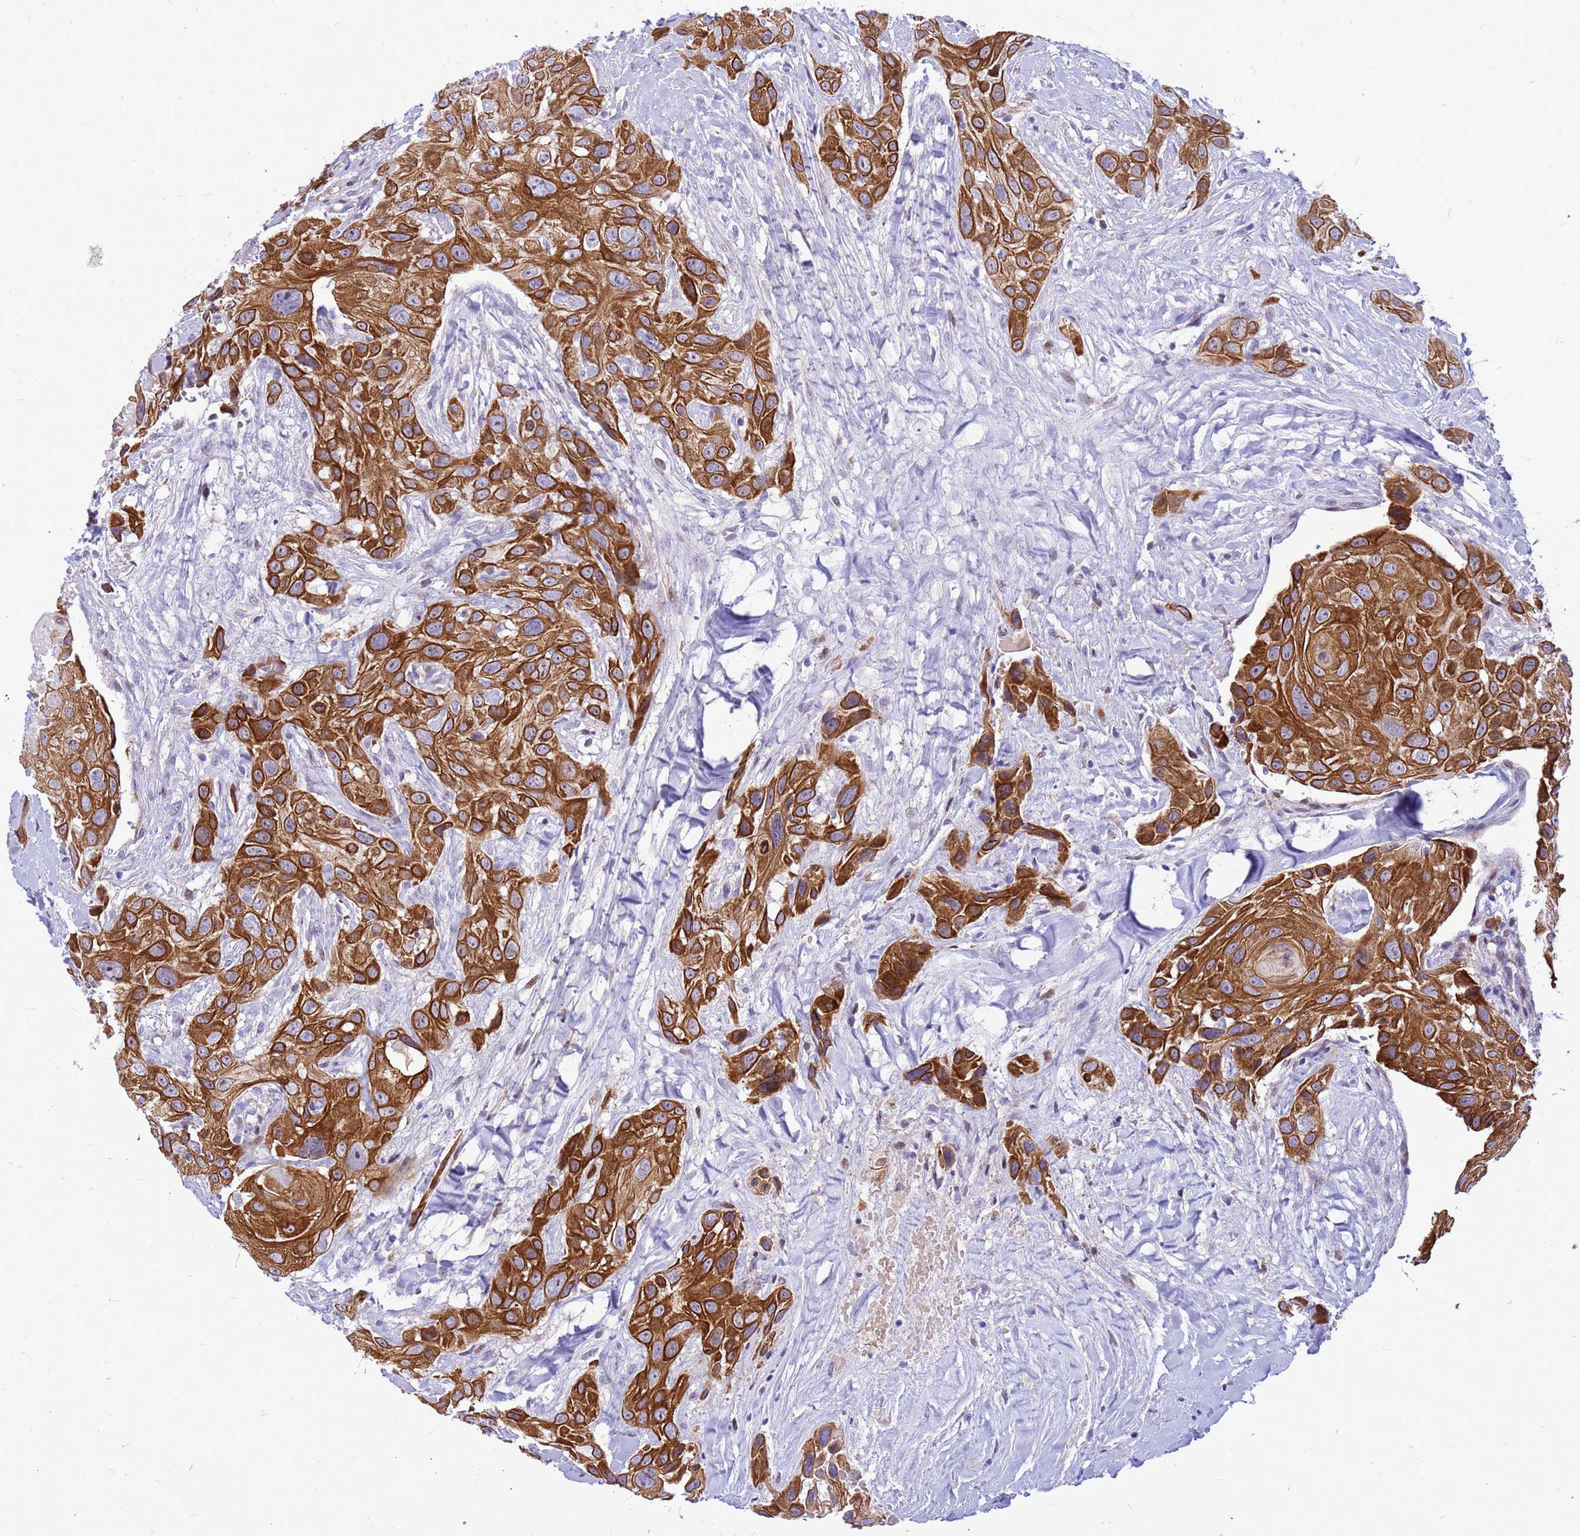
{"staining": {"intensity": "strong", "quantity": ">75%", "location": "cytoplasmic/membranous"}, "tissue": "head and neck cancer", "cell_type": "Tumor cells", "image_type": "cancer", "snomed": [{"axis": "morphology", "description": "Squamous cell carcinoma, NOS"}, {"axis": "topography", "description": "Head-Neck"}], "caption": "Immunohistochemistry (IHC) (DAB) staining of human squamous cell carcinoma (head and neck) shows strong cytoplasmic/membranous protein staining in about >75% of tumor cells.", "gene": "ADAMTS7", "patient": {"sex": "male", "age": 81}}